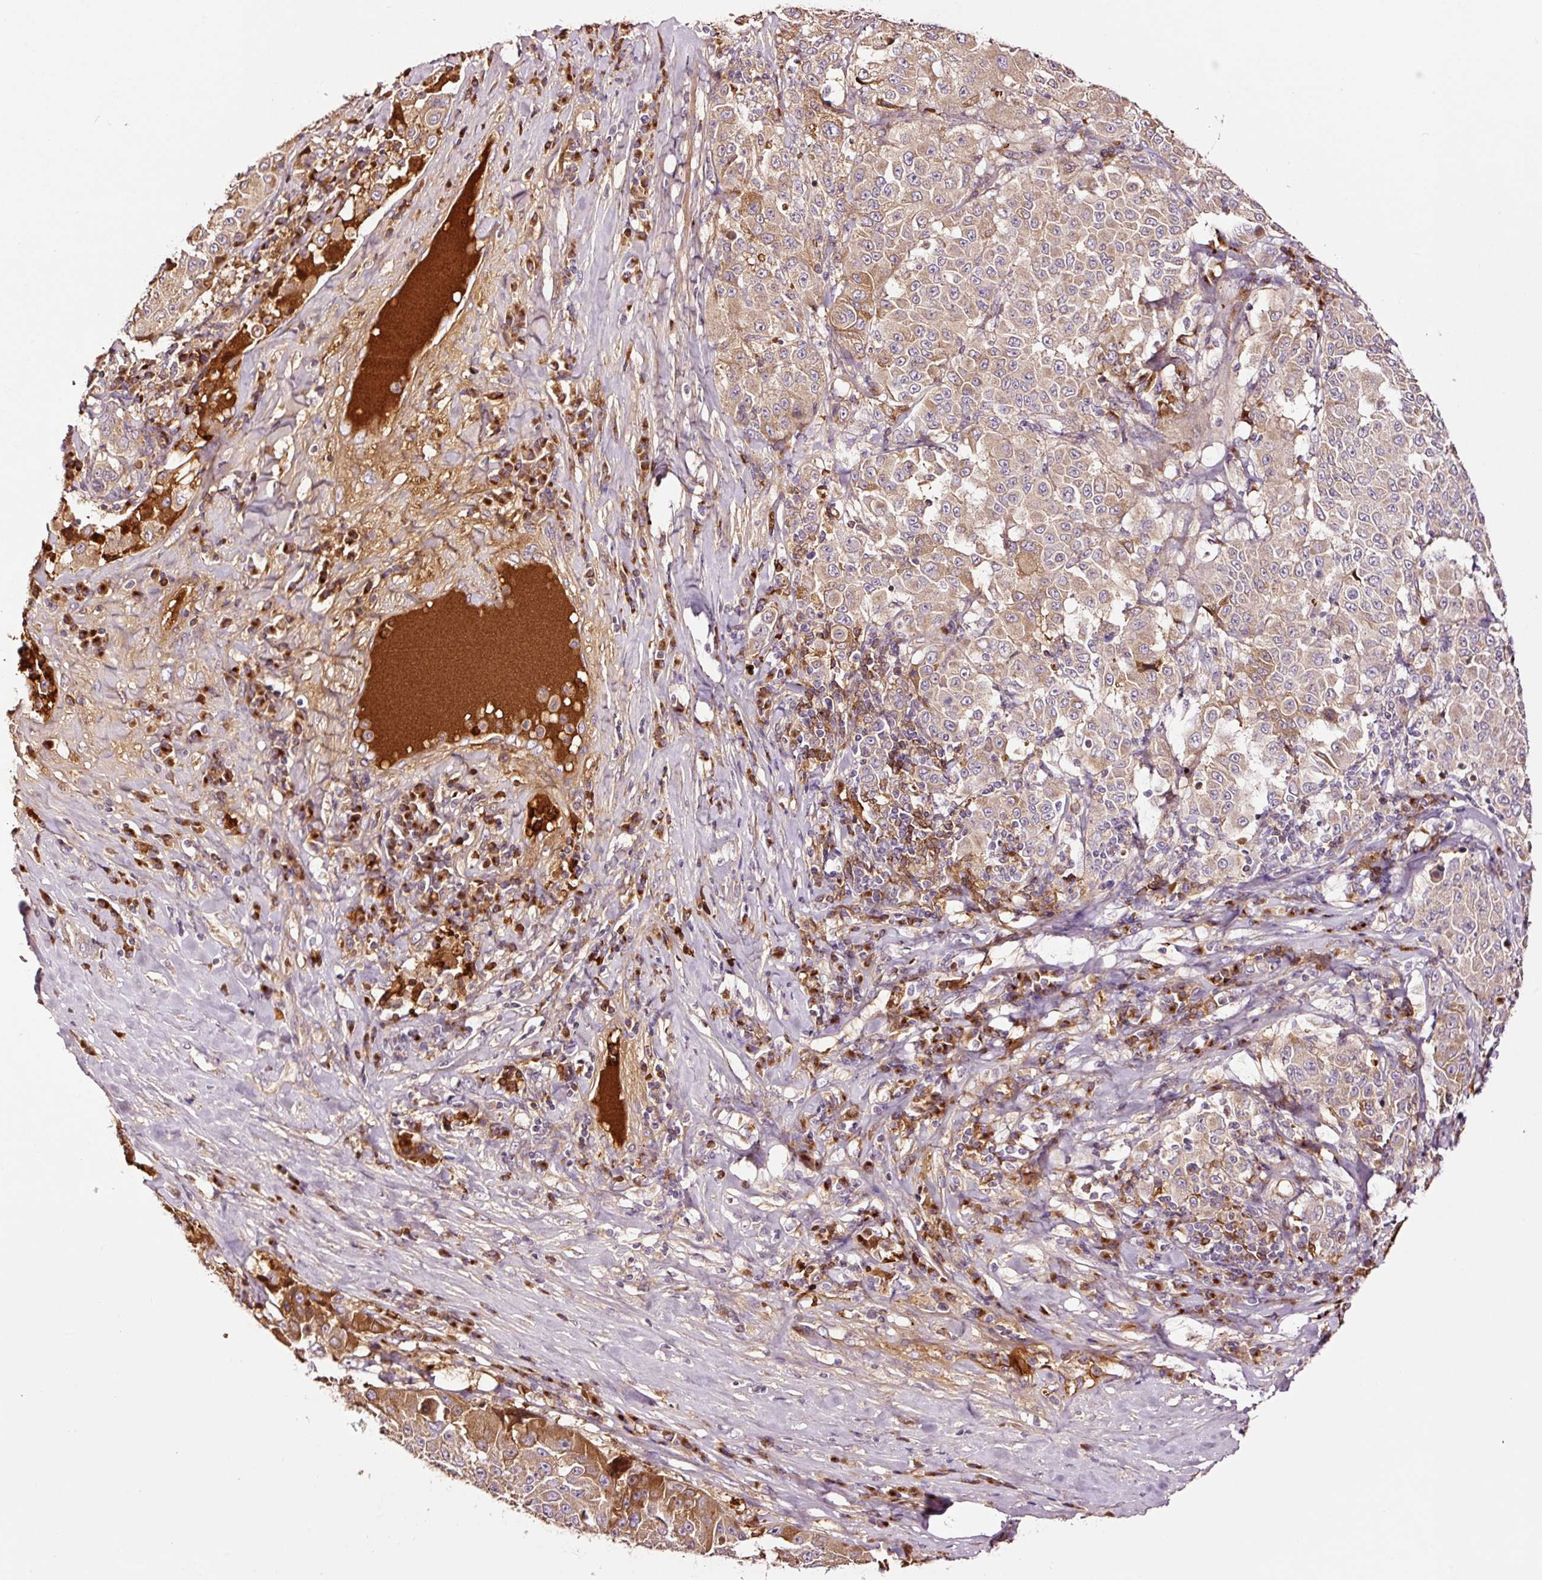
{"staining": {"intensity": "weak", "quantity": ">75%", "location": "cytoplasmic/membranous"}, "tissue": "melanoma", "cell_type": "Tumor cells", "image_type": "cancer", "snomed": [{"axis": "morphology", "description": "Malignant melanoma, Metastatic site"}, {"axis": "topography", "description": "Lymph node"}], "caption": "Human melanoma stained with a brown dye exhibits weak cytoplasmic/membranous positive staining in approximately >75% of tumor cells.", "gene": "PGLYRP2", "patient": {"sex": "male", "age": 62}}